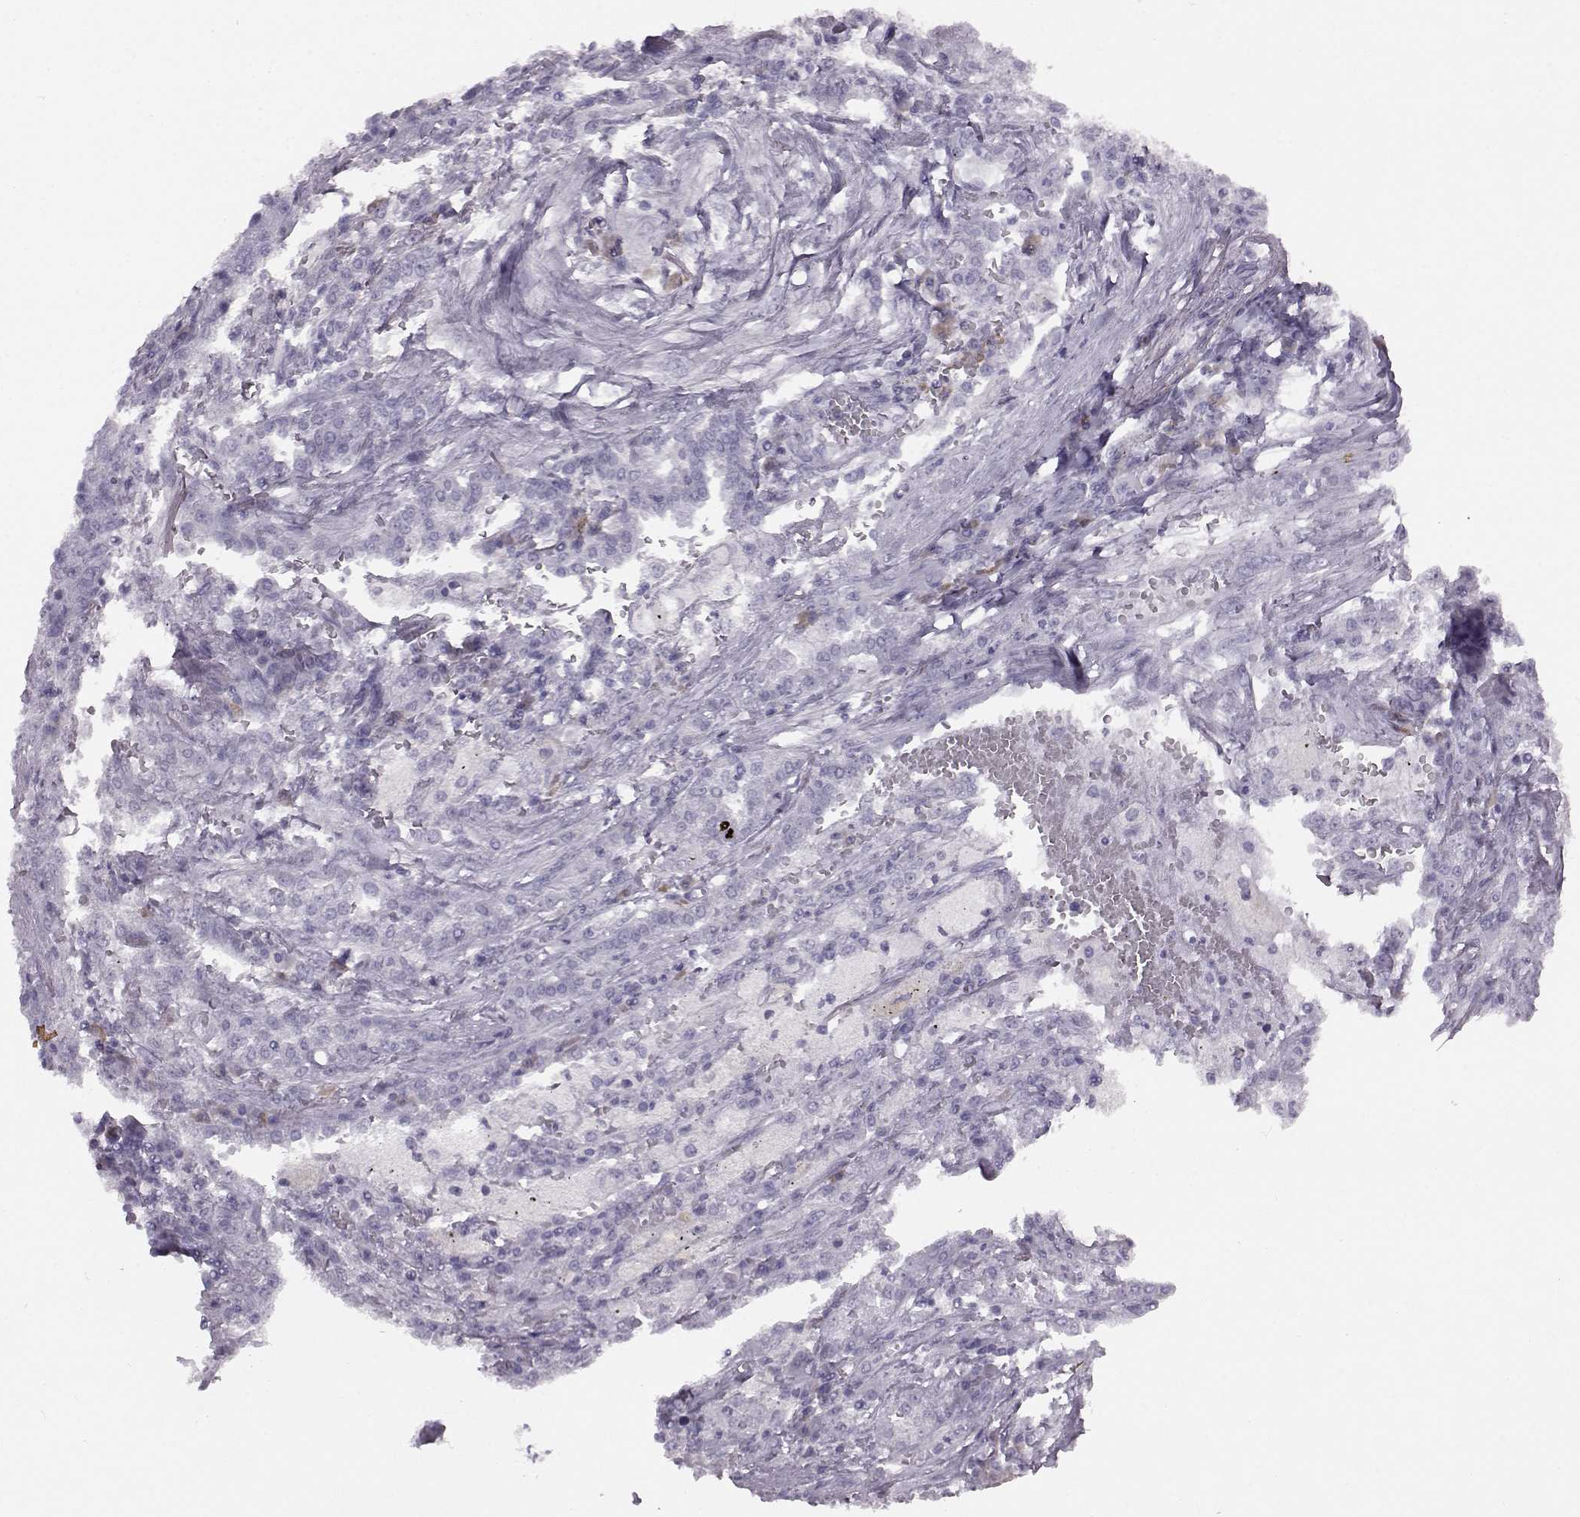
{"staining": {"intensity": "negative", "quantity": "none", "location": "none"}, "tissue": "lung cancer", "cell_type": "Tumor cells", "image_type": "cancer", "snomed": [{"axis": "morphology", "description": "Adenocarcinoma, NOS"}, {"axis": "topography", "description": "Lung"}], "caption": "This is an immunohistochemistry (IHC) image of human lung cancer (adenocarcinoma). There is no expression in tumor cells.", "gene": "JSRP1", "patient": {"sex": "male", "age": 57}}